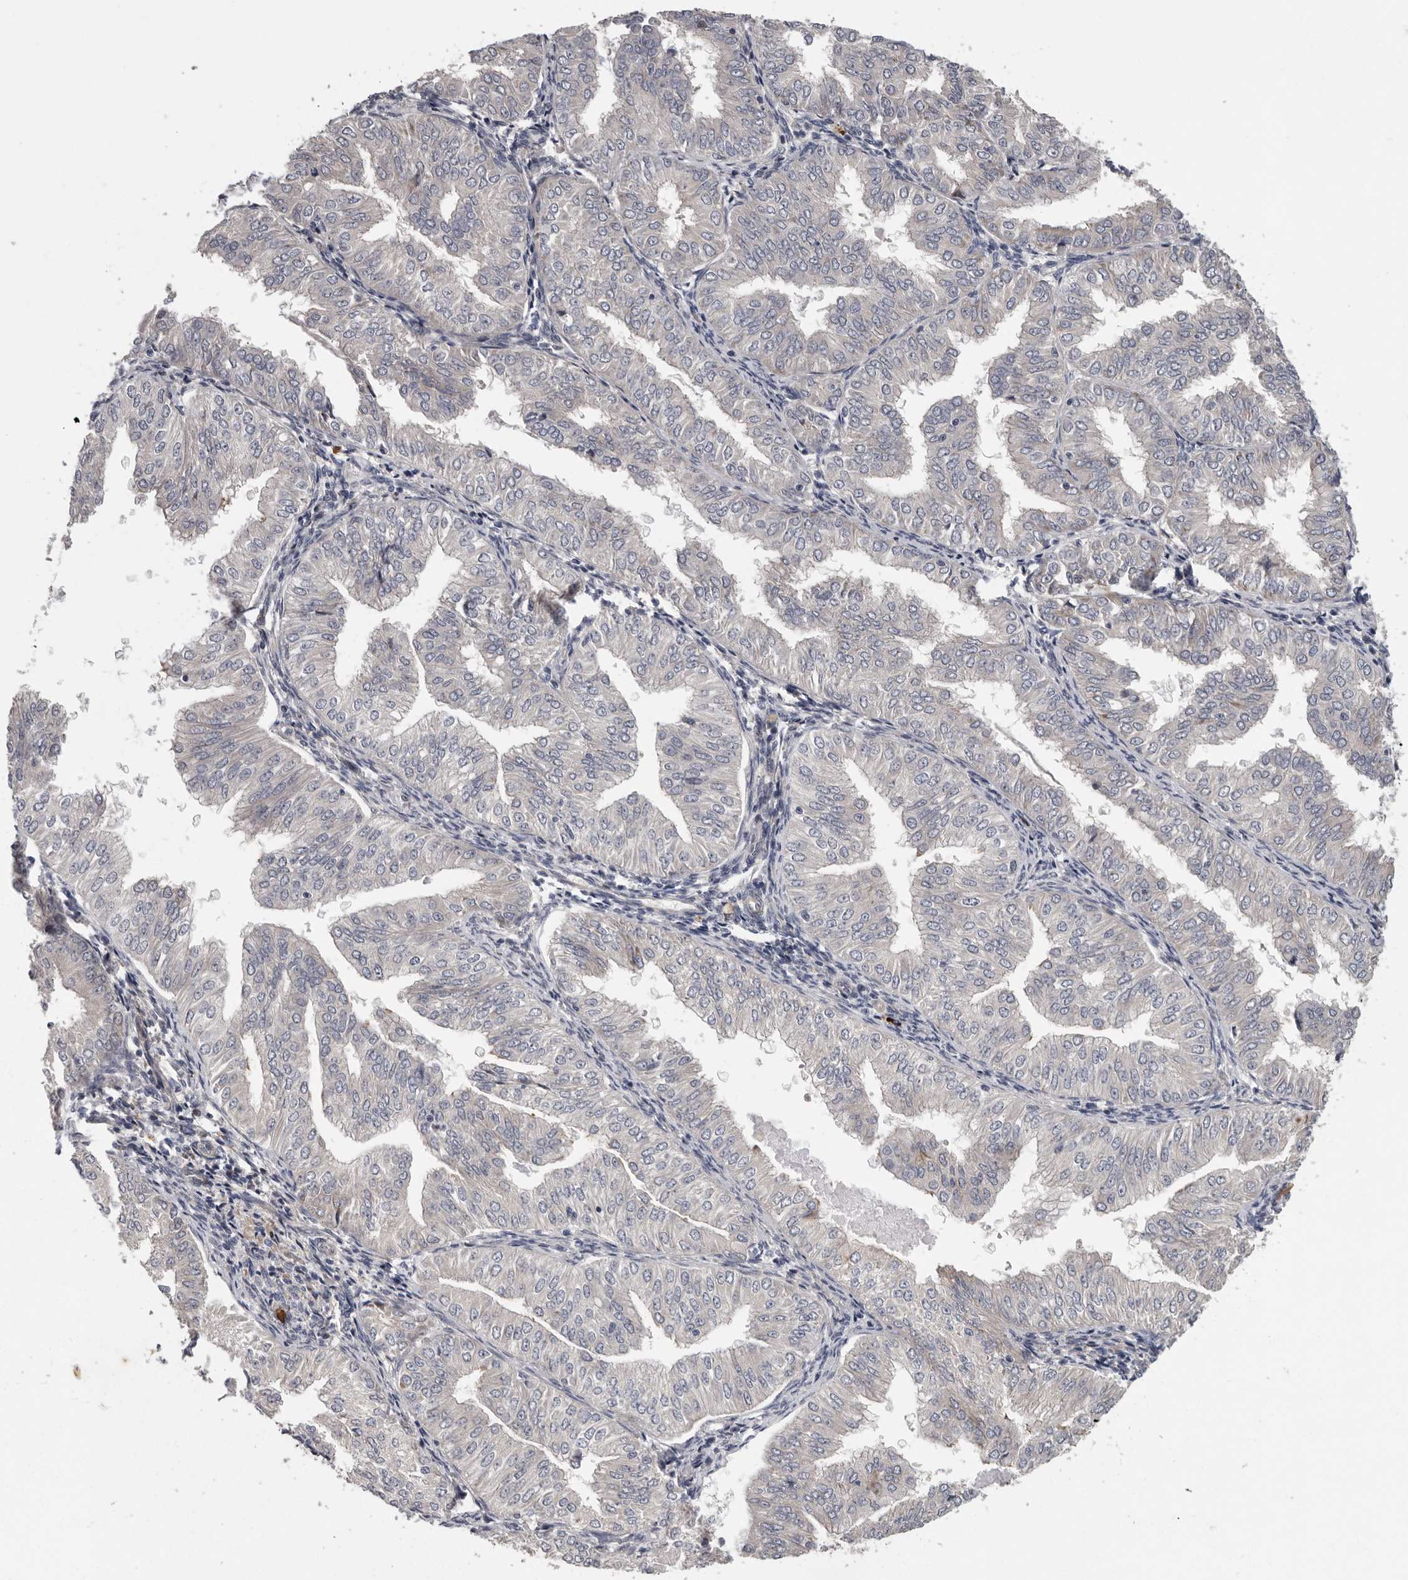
{"staining": {"intensity": "moderate", "quantity": "<25%", "location": "cytoplasmic/membranous"}, "tissue": "endometrial cancer", "cell_type": "Tumor cells", "image_type": "cancer", "snomed": [{"axis": "morphology", "description": "Normal tissue, NOS"}, {"axis": "morphology", "description": "Adenocarcinoma, NOS"}, {"axis": "topography", "description": "Endometrium"}], "caption": "Immunohistochemistry histopathology image of human endometrial adenocarcinoma stained for a protein (brown), which displays low levels of moderate cytoplasmic/membranous staining in about <25% of tumor cells.", "gene": "ATXN3L", "patient": {"sex": "female", "age": 53}}